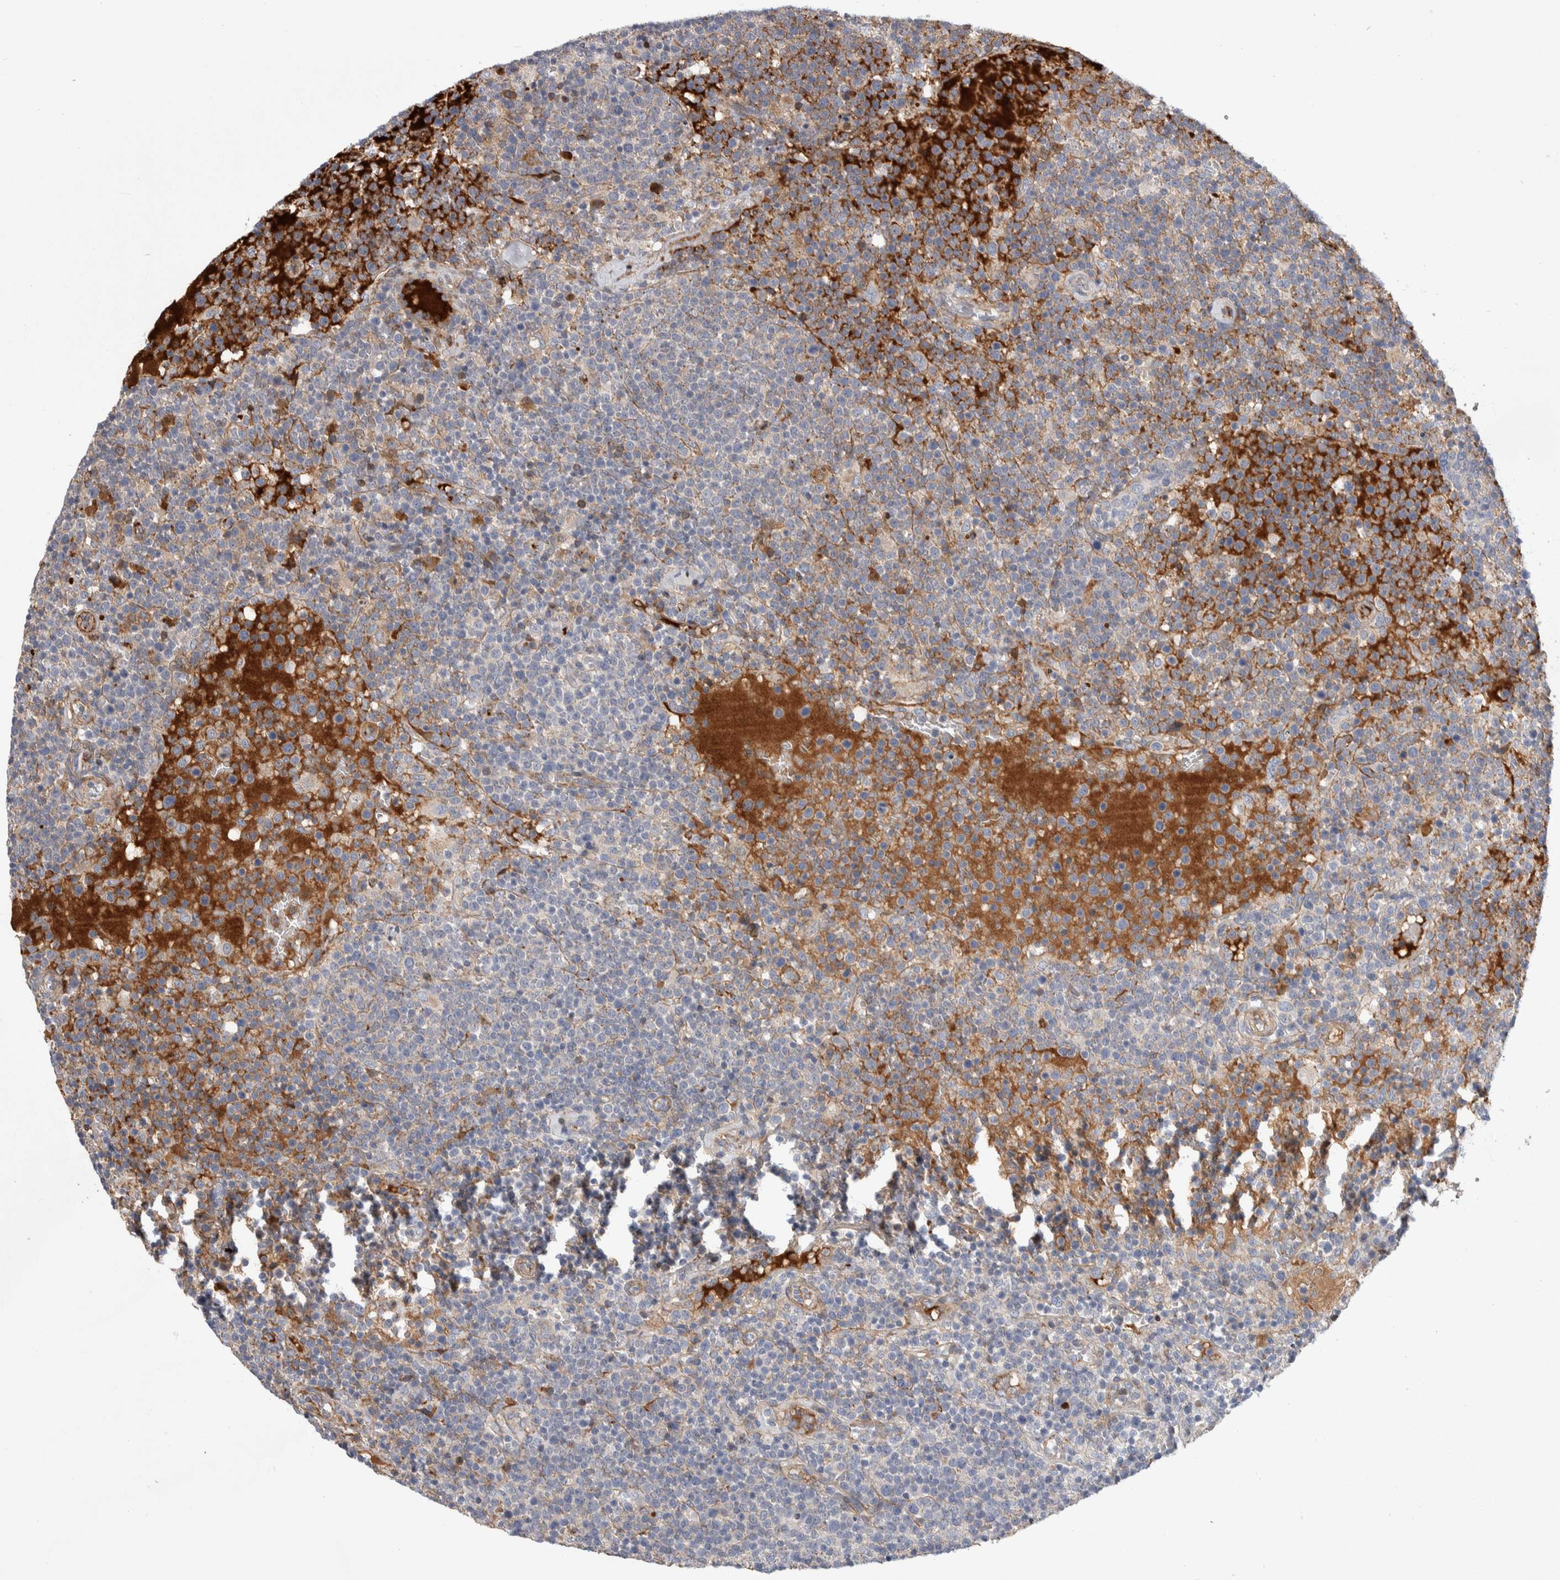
{"staining": {"intensity": "negative", "quantity": "none", "location": "none"}, "tissue": "lymphoma", "cell_type": "Tumor cells", "image_type": "cancer", "snomed": [{"axis": "morphology", "description": "Malignant lymphoma, non-Hodgkin's type, High grade"}, {"axis": "topography", "description": "Lymph node"}], "caption": "Immunohistochemical staining of lymphoma shows no significant expression in tumor cells.", "gene": "PSMG3", "patient": {"sex": "male", "age": 61}}